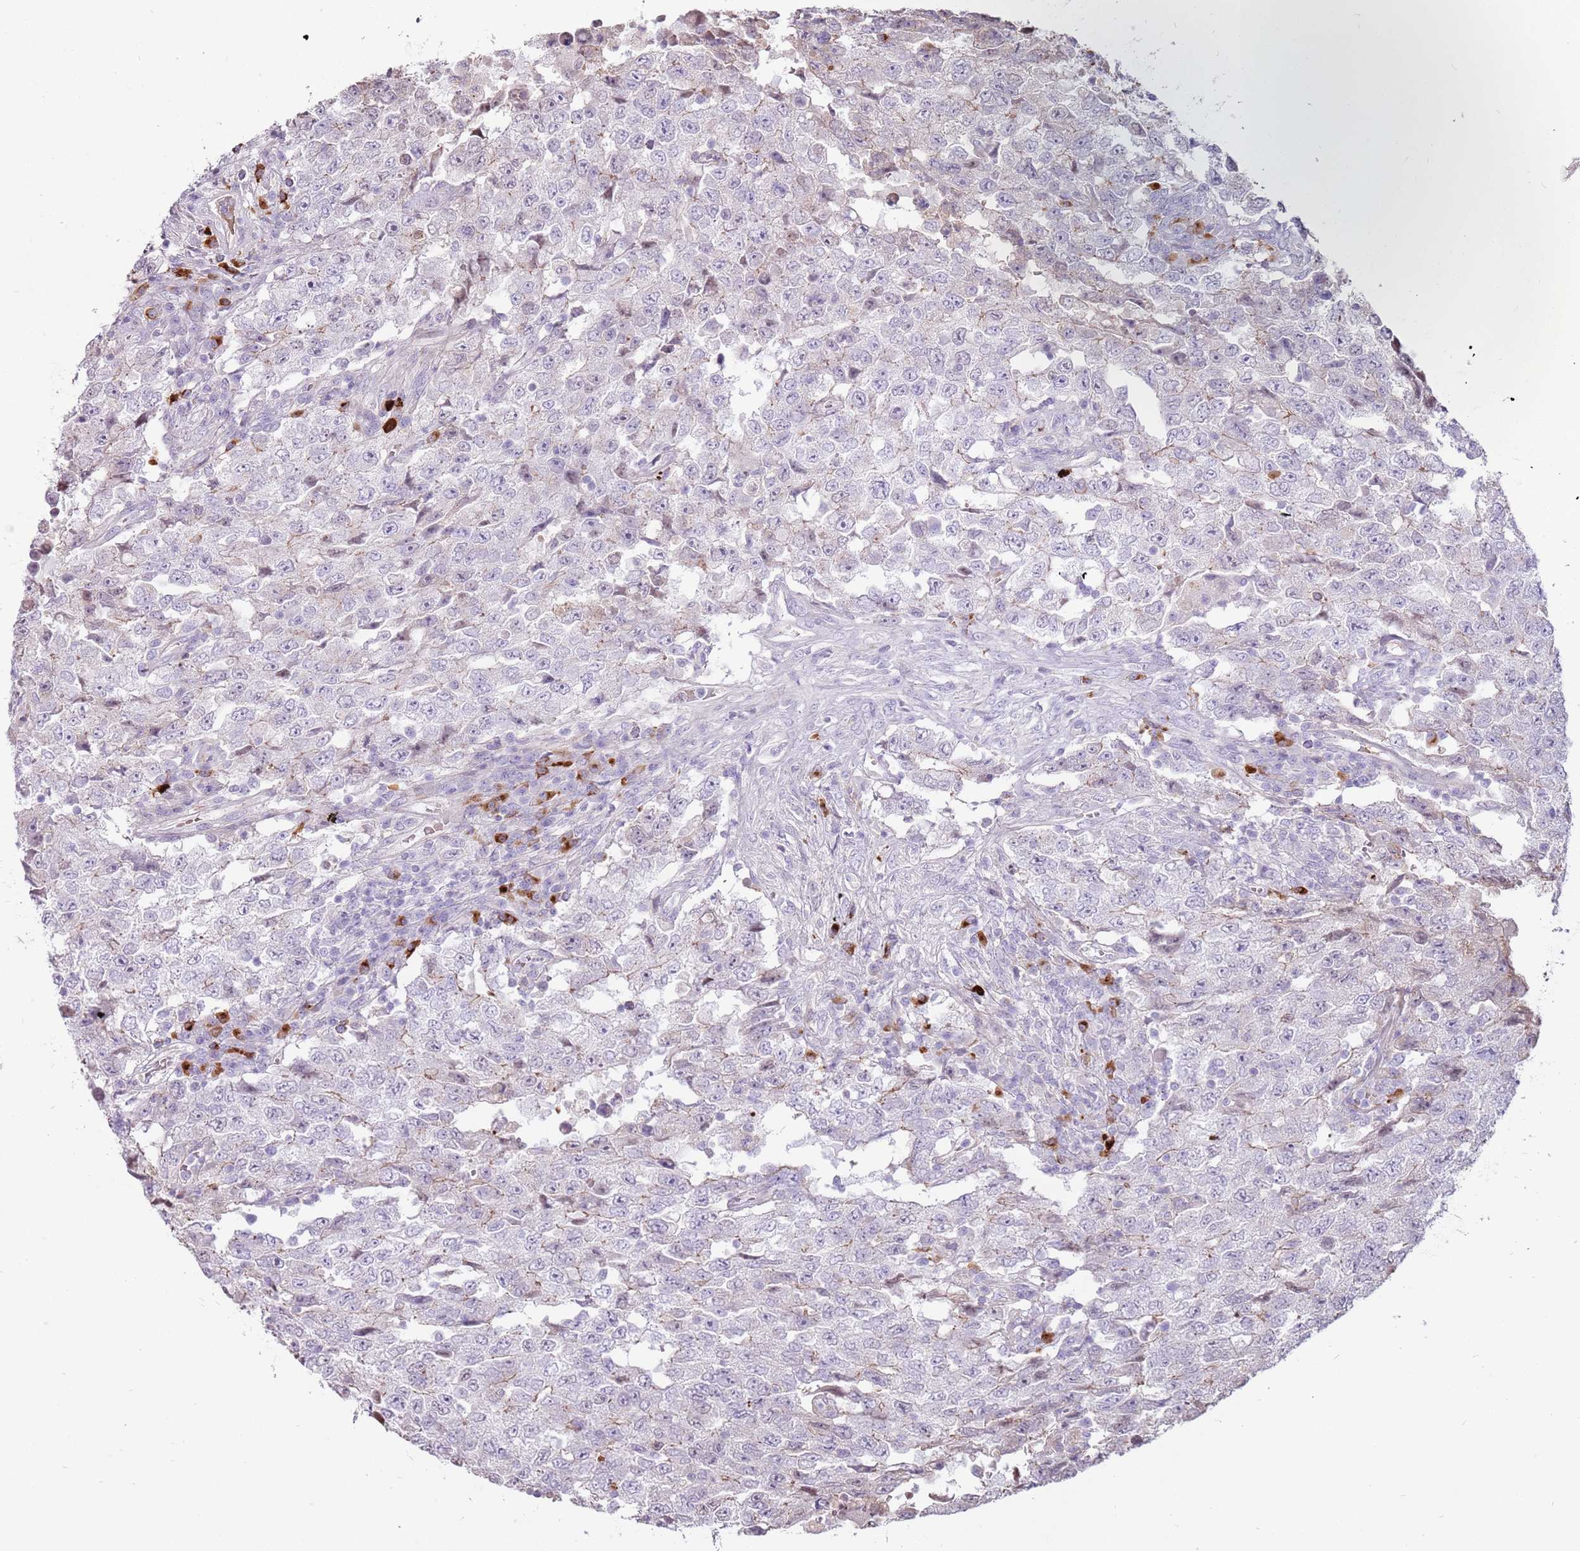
{"staining": {"intensity": "negative", "quantity": "none", "location": "none"}, "tissue": "testis cancer", "cell_type": "Tumor cells", "image_type": "cancer", "snomed": [{"axis": "morphology", "description": "Carcinoma, Embryonal, NOS"}, {"axis": "topography", "description": "Testis"}], "caption": "Embryonal carcinoma (testis) was stained to show a protein in brown. There is no significant staining in tumor cells. The staining was performed using DAB to visualize the protein expression in brown, while the nuclei were stained in blue with hematoxylin (Magnification: 20x).", "gene": "MCUB", "patient": {"sex": "male", "age": 26}}